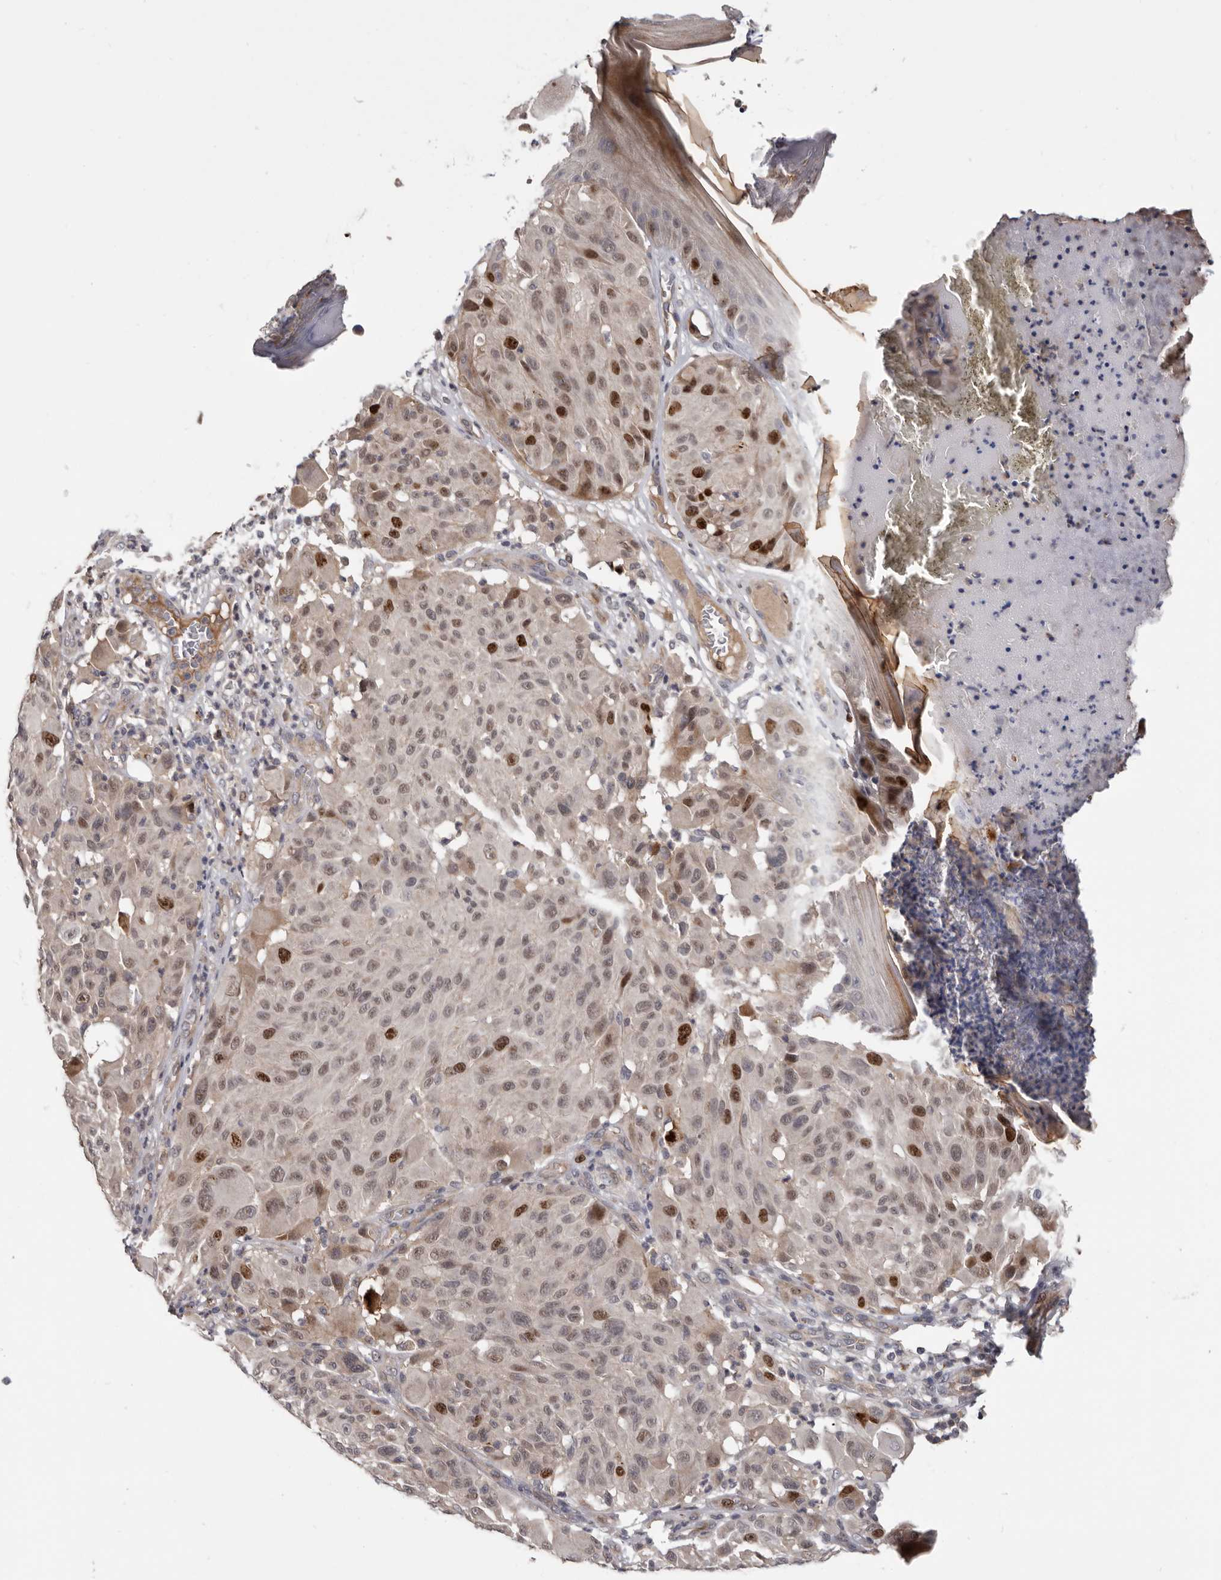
{"staining": {"intensity": "strong", "quantity": "<25%", "location": "nuclear"}, "tissue": "melanoma", "cell_type": "Tumor cells", "image_type": "cancer", "snomed": [{"axis": "morphology", "description": "Malignant melanoma, NOS"}, {"axis": "topography", "description": "Skin"}], "caption": "Malignant melanoma was stained to show a protein in brown. There is medium levels of strong nuclear expression in approximately <25% of tumor cells.", "gene": "CDCA8", "patient": {"sex": "male", "age": 83}}